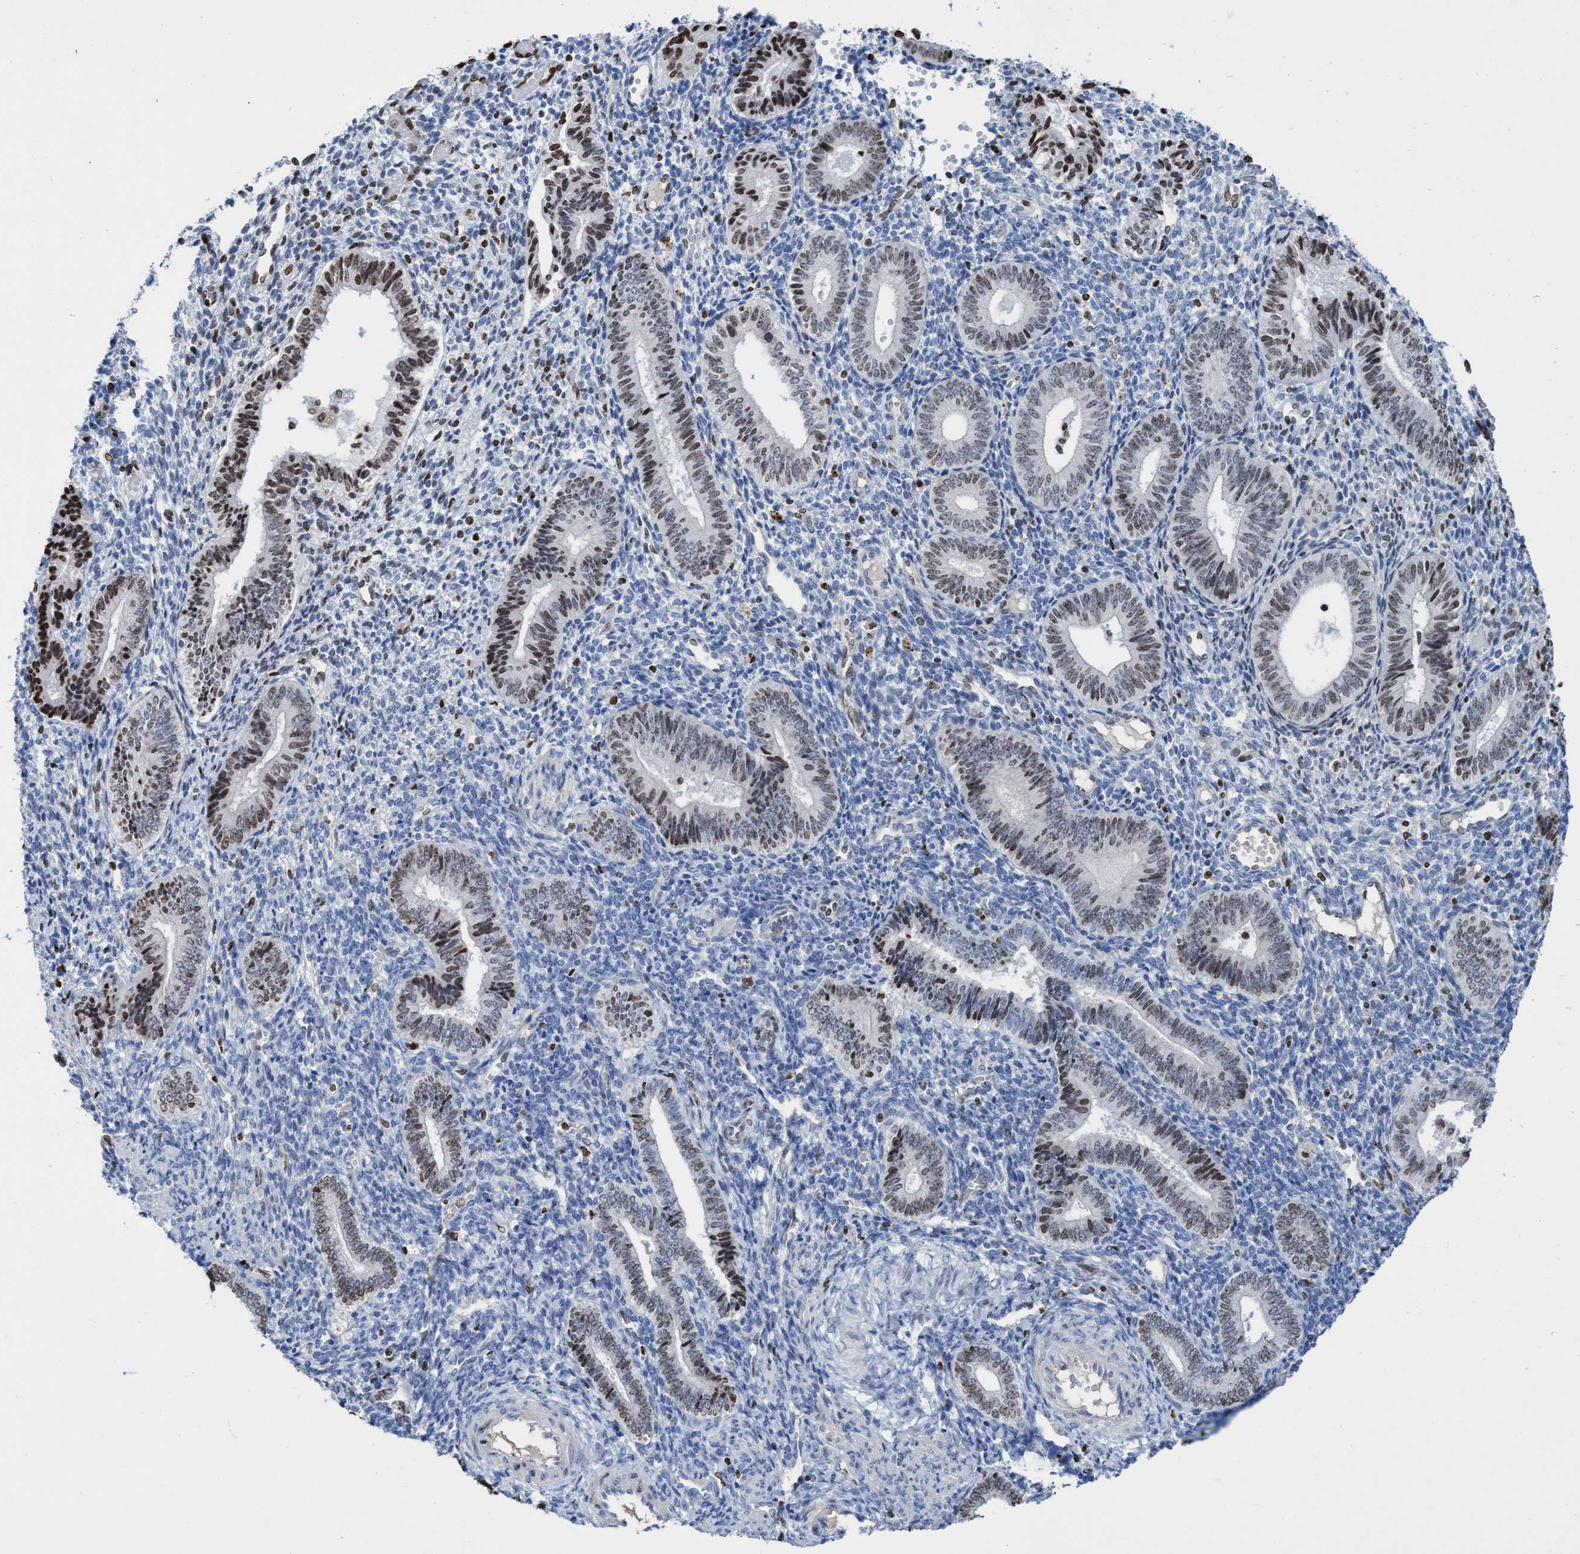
{"staining": {"intensity": "moderate", "quantity": "<25%", "location": "nuclear"}, "tissue": "endometrium", "cell_type": "Cells in endometrial stroma", "image_type": "normal", "snomed": [{"axis": "morphology", "description": "Normal tissue, NOS"}, {"axis": "topography", "description": "Uterus"}, {"axis": "topography", "description": "Endometrium"}], "caption": "Protein expression analysis of normal endometrium demonstrates moderate nuclear positivity in approximately <25% of cells in endometrial stroma.", "gene": "CBX2", "patient": {"sex": "female", "age": 33}}